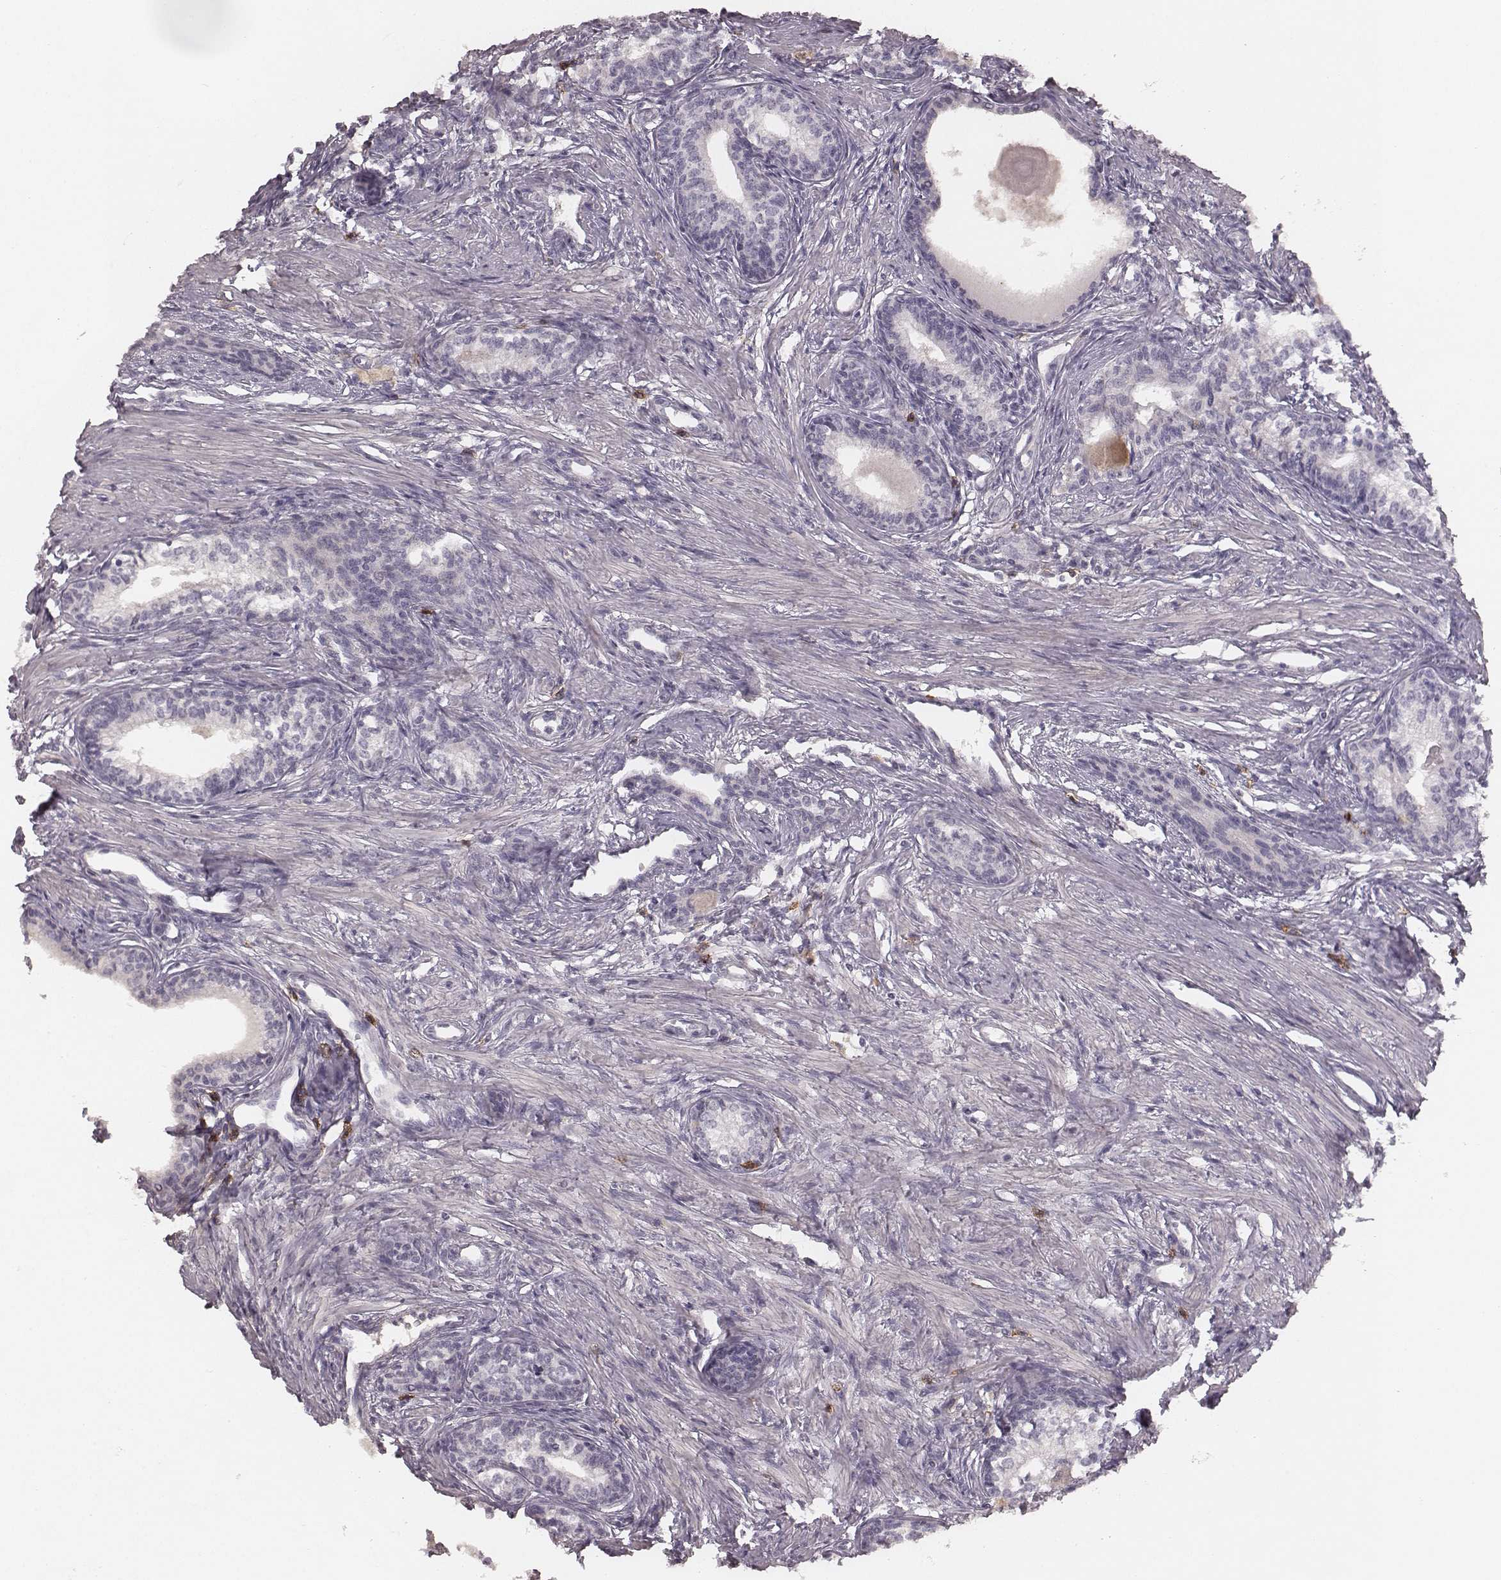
{"staining": {"intensity": "negative", "quantity": "none", "location": "none"}, "tissue": "prostate", "cell_type": "Glandular cells", "image_type": "normal", "snomed": [{"axis": "morphology", "description": "Normal tissue, NOS"}, {"axis": "topography", "description": "Prostate"}], "caption": "This is a histopathology image of immunohistochemistry staining of normal prostate, which shows no staining in glandular cells. (Stains: DAB (3,3'-diaminobenzidine) IHC with hematoxylin counter stain, Microscopy: brightfield microscopy at high magnification).", "gene": "CD8A", "patient": {"sex": "male", "age": 60}}